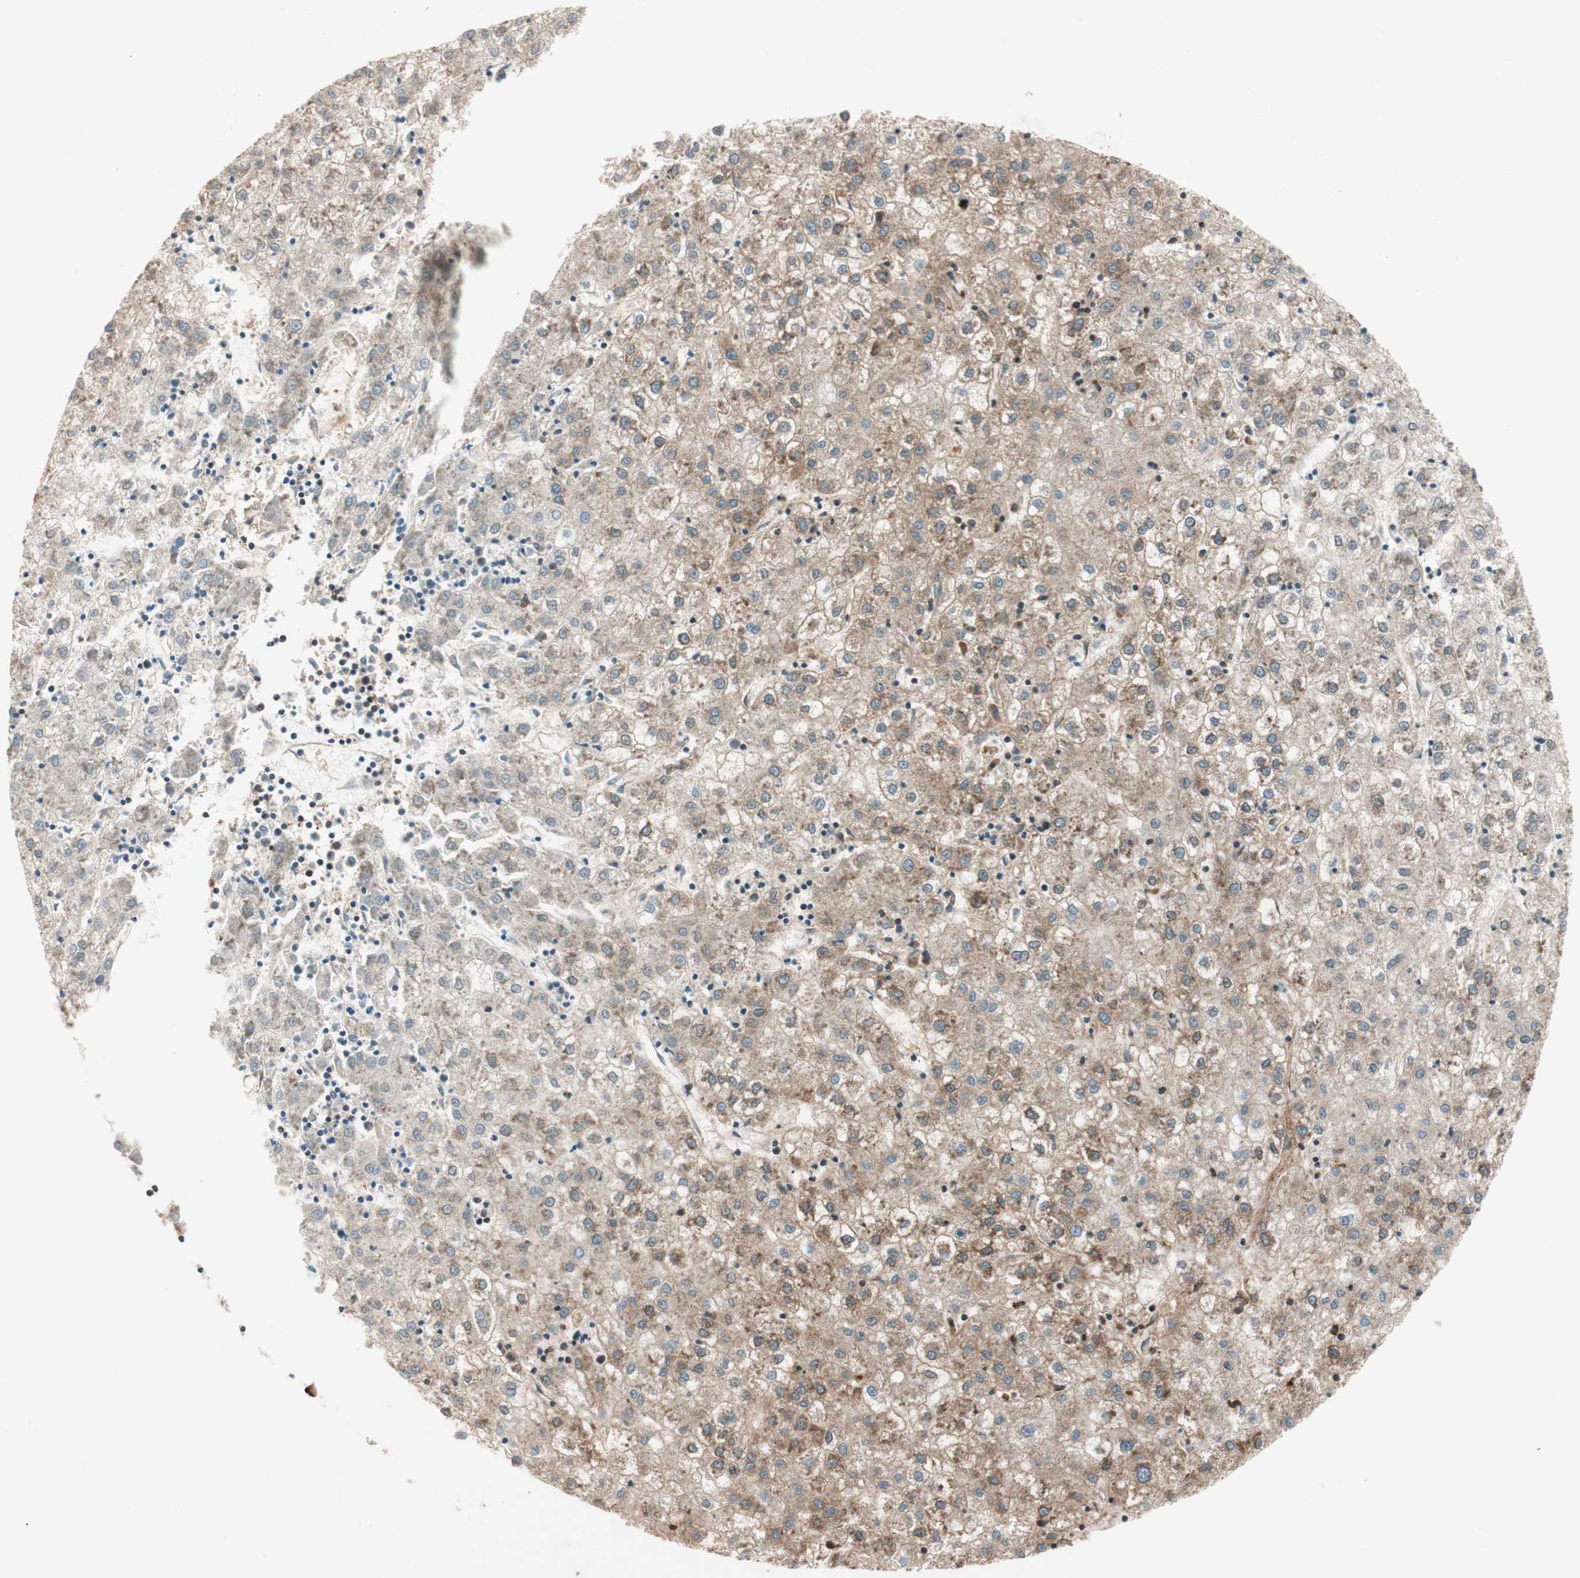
{"staining": {"intensity": "moderate", "quantity": ">75%", "location": "cytoplasmic/membranous"}, "tissue": "liver cancer", "cell_type": "Tumor cells", "image_type": "cancer", "snomed": [{"axis": "morphology", "description": "Carcinoma, Hepatocellular, NOS"}, {"axis": "topography", "description": "Liver"}], "caption": "This micrograph reveals immunohistochemistry (IHC) staining of liver hepatocellular carcinoma, with medium moderate cytoplasmic/membranous expression in about >75% of tumor cells.", "gene": "RAB5A", "patient": {"sex": "male", "age": 72}}